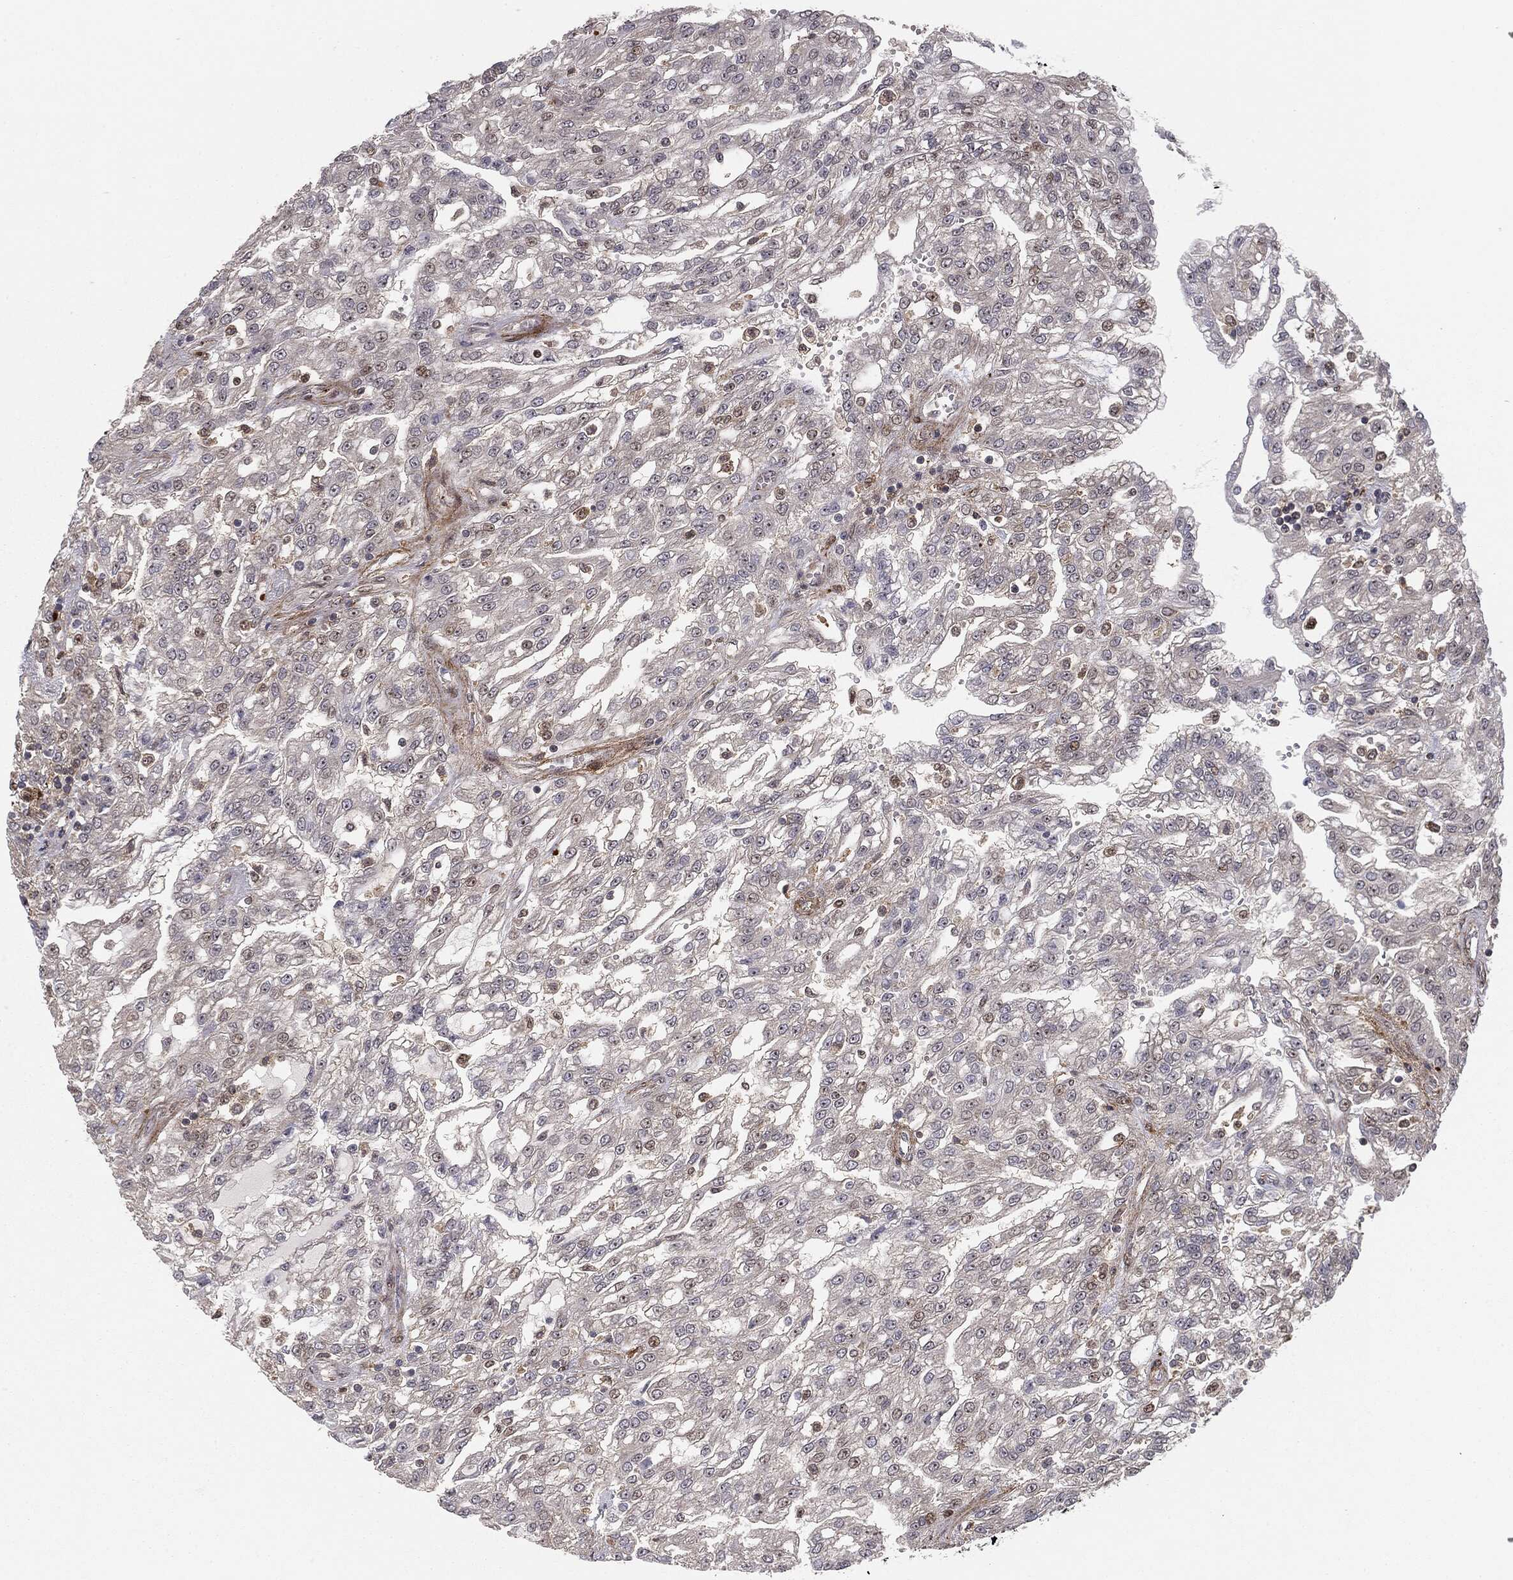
{"staining": {"intensity": "negative", "quantity": "none", "location": "none"}, "tissue": "renal cancer", "cell_type": "Tumor cells", "image_type": "cancer", "snomed": [{"axis": "morphology", "description": "Adenocarcinoma, NOS"}, {"axis": "topography", "description": "Kidney"}], "caption": "Immunohistochemistry of human renal adenocarcinoma displays no staining in tumor cells.", "gene": "PTEN", "patient": {"sex": "male", "age": 63}}